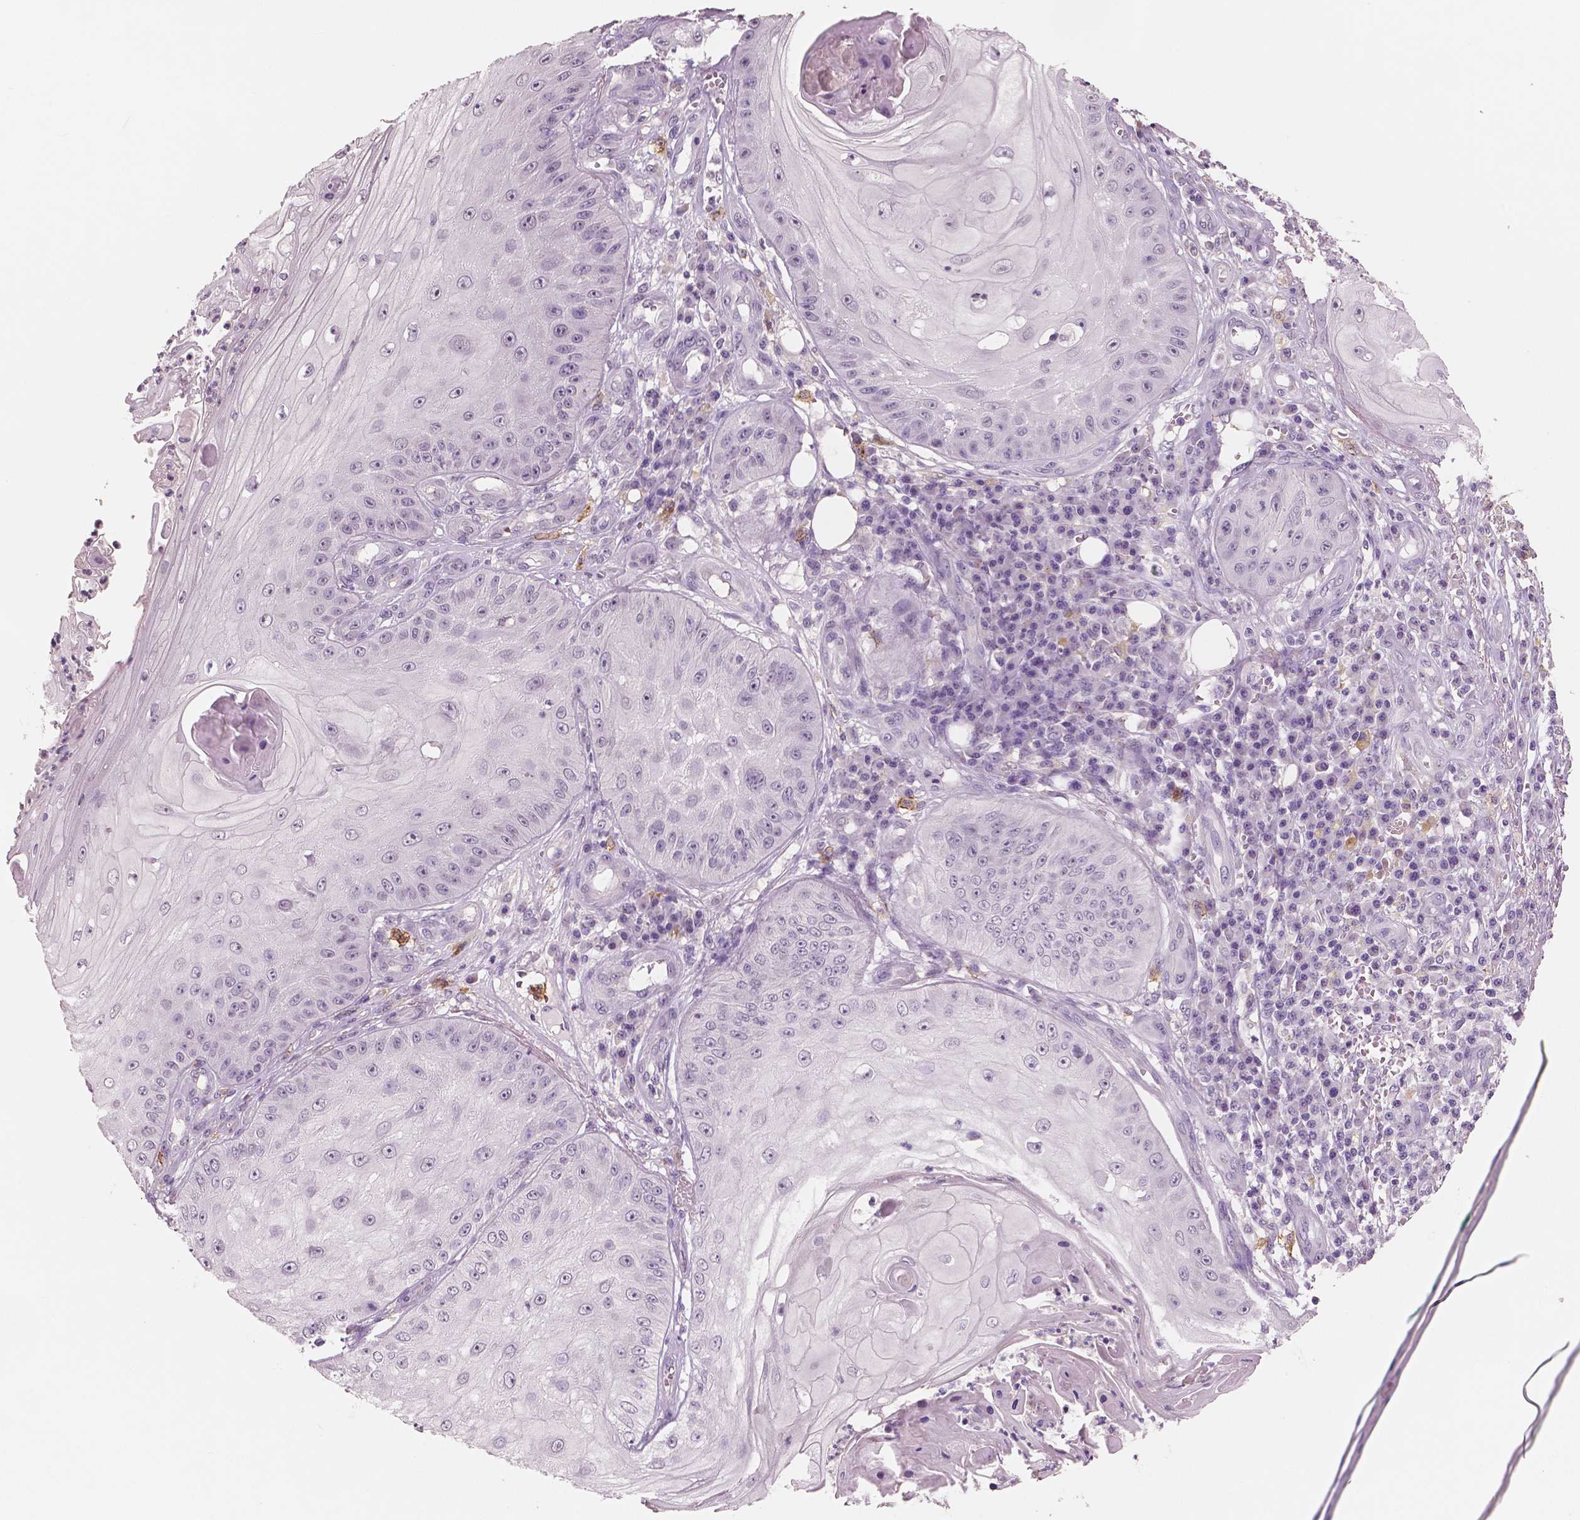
{"staining": {"intensity": "negative", "quantity": "none", "location": "none"}, "tissue": "skin cancer", "cell_type": "Tumor cells", "image_type": "cancer", "snomed": [{"axis": "morphology", "description": "Squamous cell carcinoma, NOS"}, {"axis": "topography", "description": "Skin"}], "caption": "Human skin cancer (squamous cell carcinoma) stained for a protein using immunohistochemistry (IHC) shows no expression in tumor cells.", "gene": "KIT", "patient": {"sex": "male", "age": 70}}